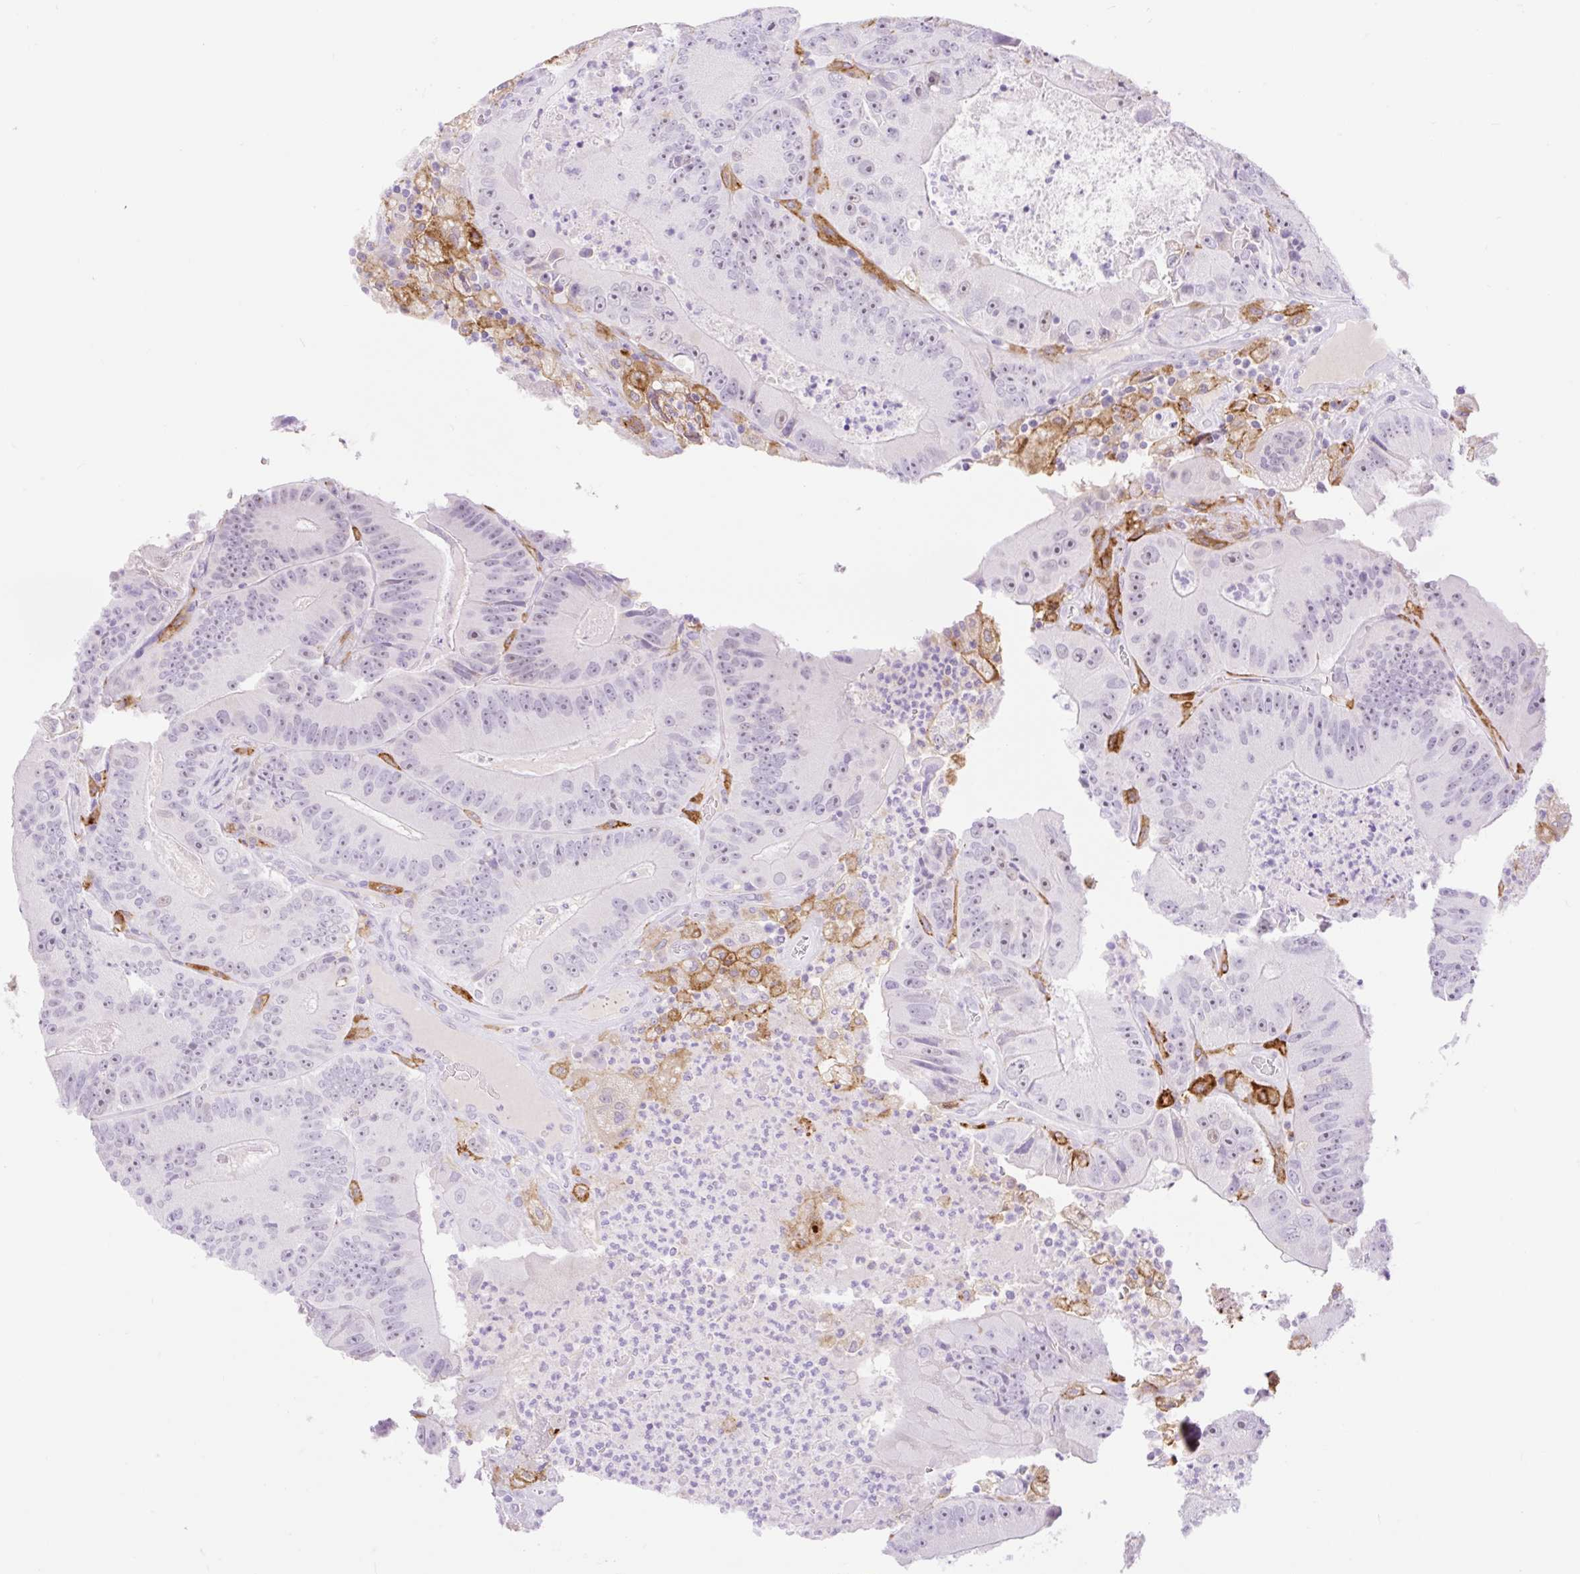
{"staining": {"intensity": "negative", "quantity": "none", "location": "none"}, "tissue": "colorectal cancer", "cell_type": "Tumor cells", "image_type": "cancer", "snomed": [{"axis": "morphology", "description": "Adenocarcinoma, NOS"}, {"axis": "topography", "description": "Colon"}], "caption": "High power microscopy histopathology image of an immunohistochemistry micrograph of adenocarcinoma (colorectal), revealing no significant positivity in tumor cells.", "gene": "SIGLEC1", "patient": {"sex": "female", "age": 86}}